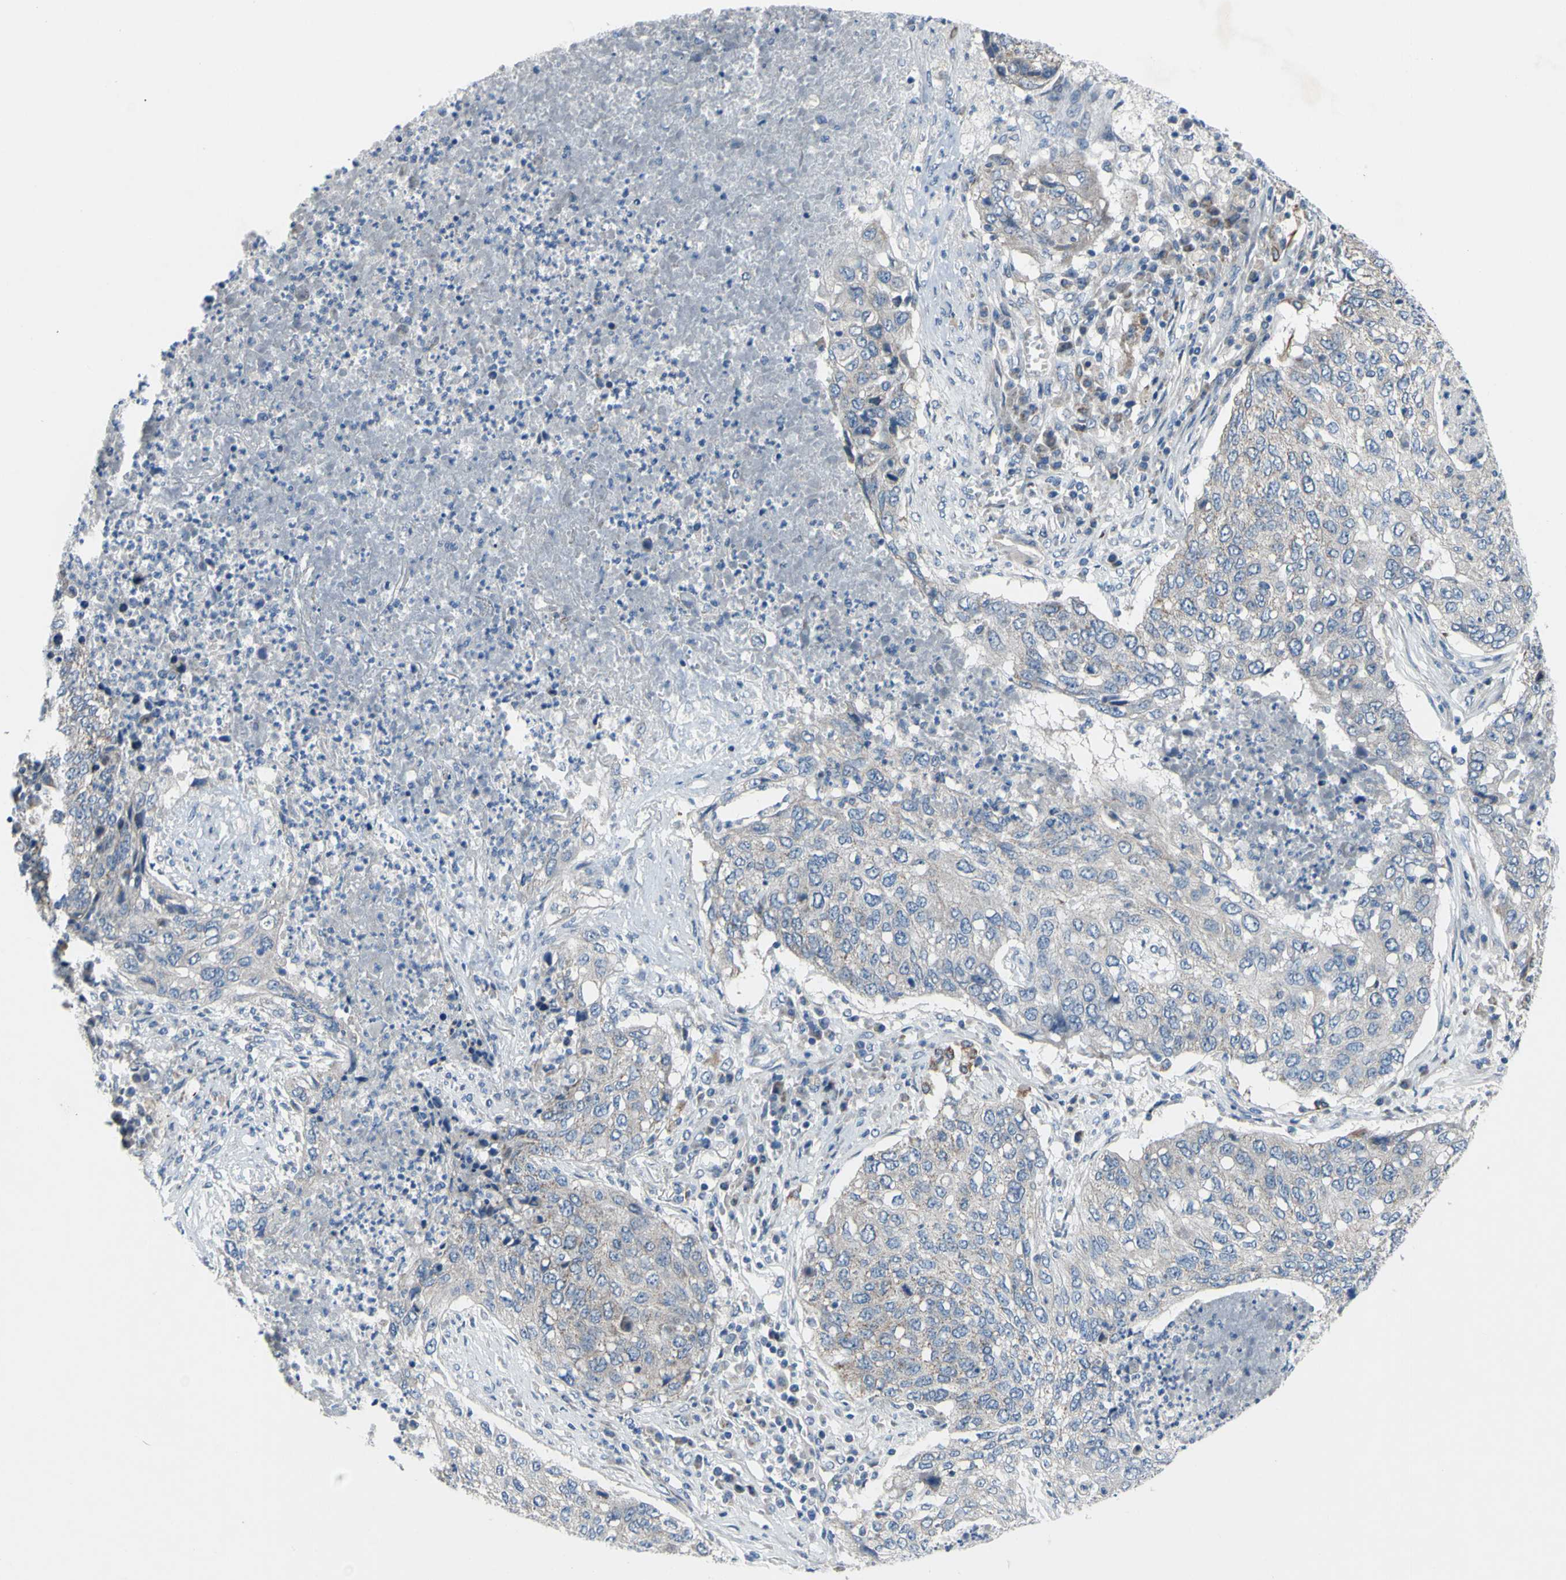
{"staining": {"intensity": "weak", "quantity": "<25%", "location": "cytoplasmic/membranous"}, "tissue": "lung cancer", "cell_type": "Tumor cells", "image_type": "cancer", "snomed": [{"axis": "morphology", "description": "Squamous cell carcinoma, NOS"}, {"axis": "topography", "description": "Lung"}], "caption": "Squamous cell carcinoma (lung) stained for a protein using IHC reveals no expression tumor cells.", "gene": "GRAMD2B", "patient": {"sex": "female", "age": 63}}